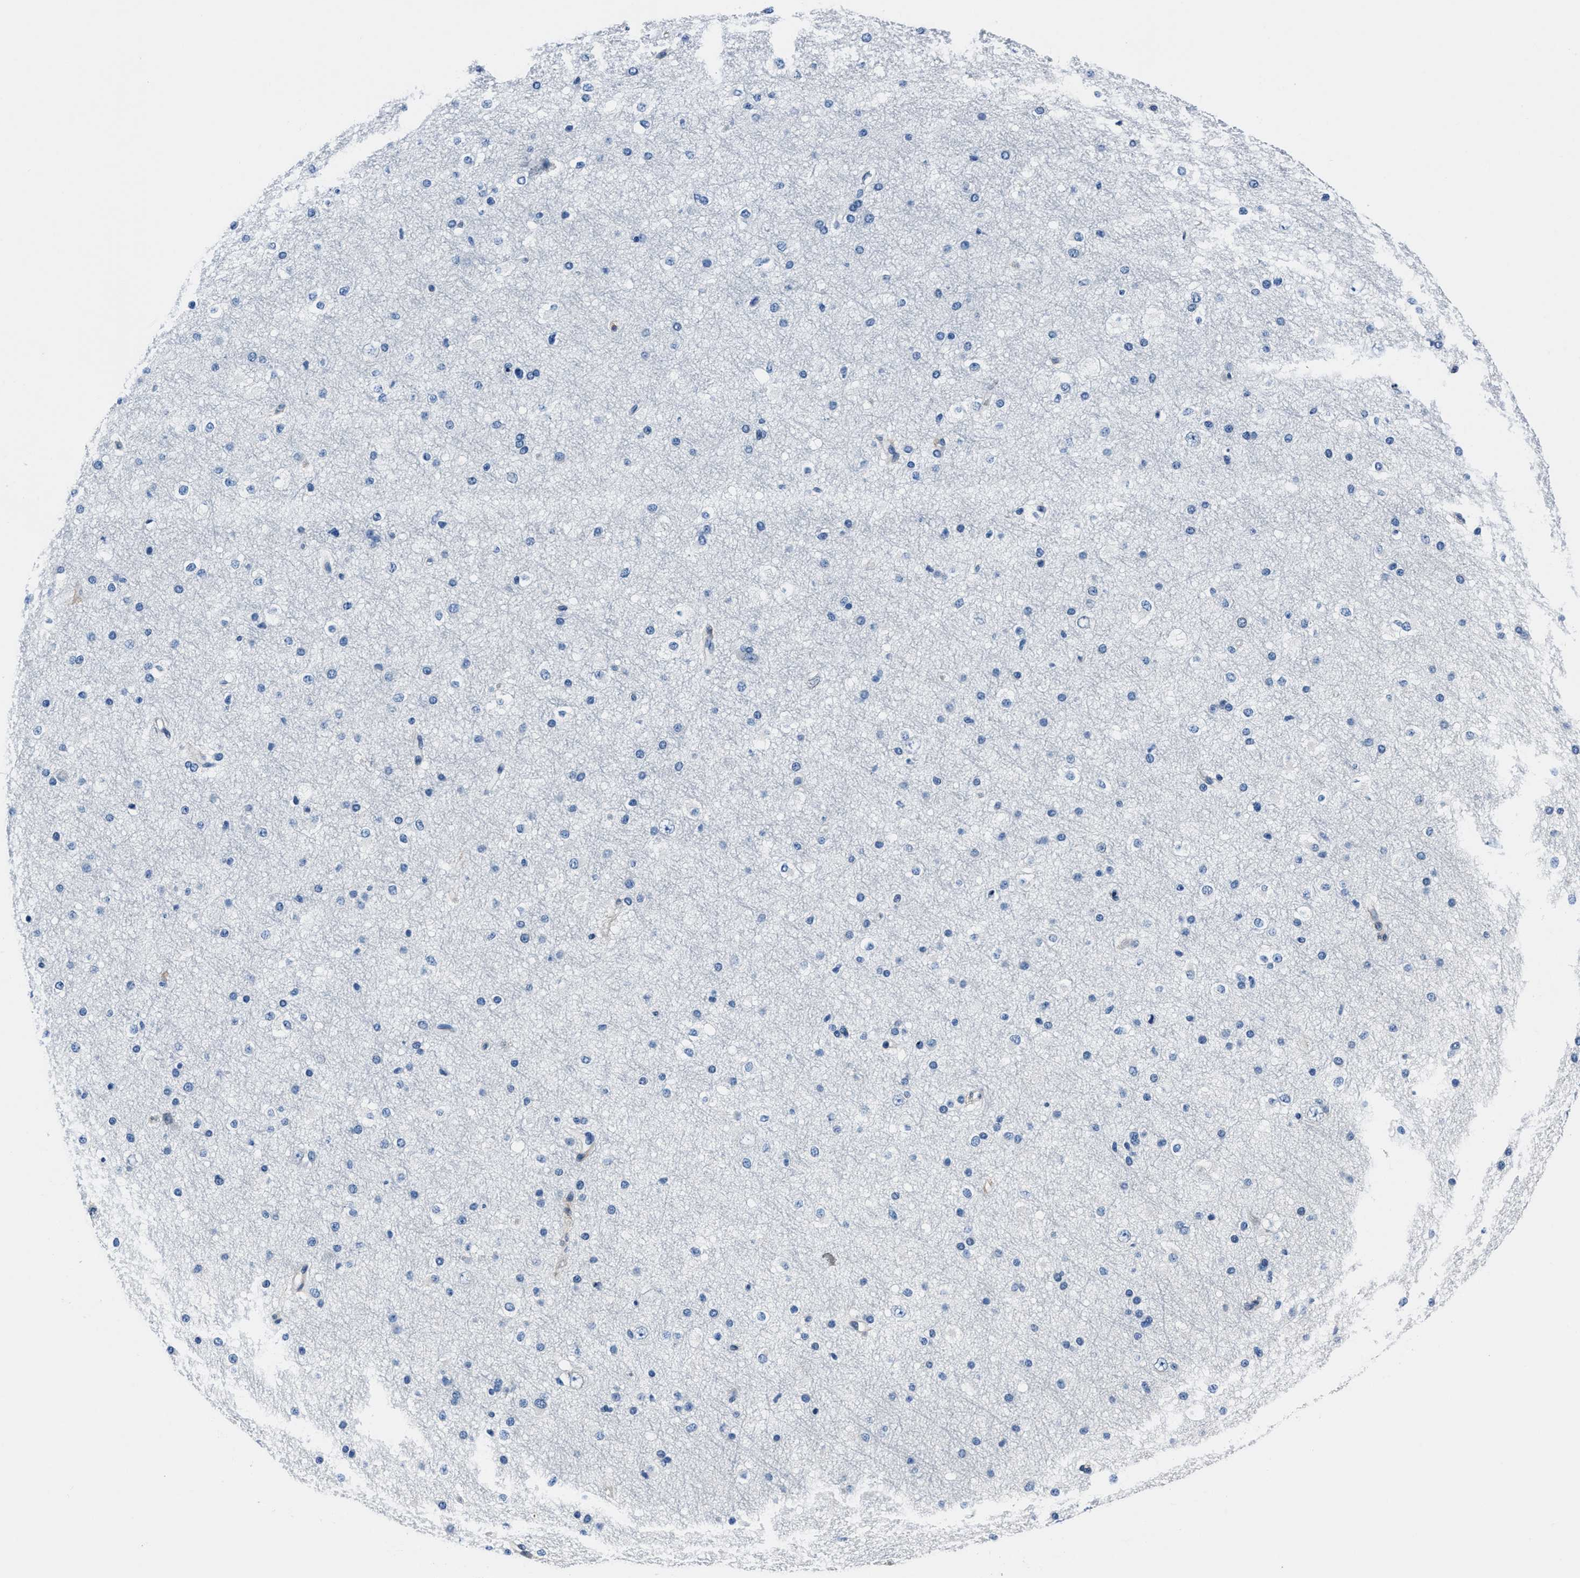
{"staining": {"intensity": "moderate", "quantity": ">75%", "location": "cytoplasmic/membranous"}, "tissue": "cerebral cortex", "cell_type": "Endothelial cells", "image_type": "normal", "snomed": [{"axis": "morphology", "description": "Normal tissue, NOS"}, {"axis": "morphology", "description": "Developmental malformation"}, {"axis": "topography", "description": "Cerebral cortex"}], "caption": "Moderate cytoplasmic/membranous protein positivity is seen in approximately >75% of endothelial cells in cerebral cortex. The staining is performed using DAB (3,3'-diaminobenzidine) brown chromogen to label protein expression. The nuclei are counter-stained blue using hematoxylin.", "gene": "FGL2", "patient": {"sex": "female", "age": 30}}